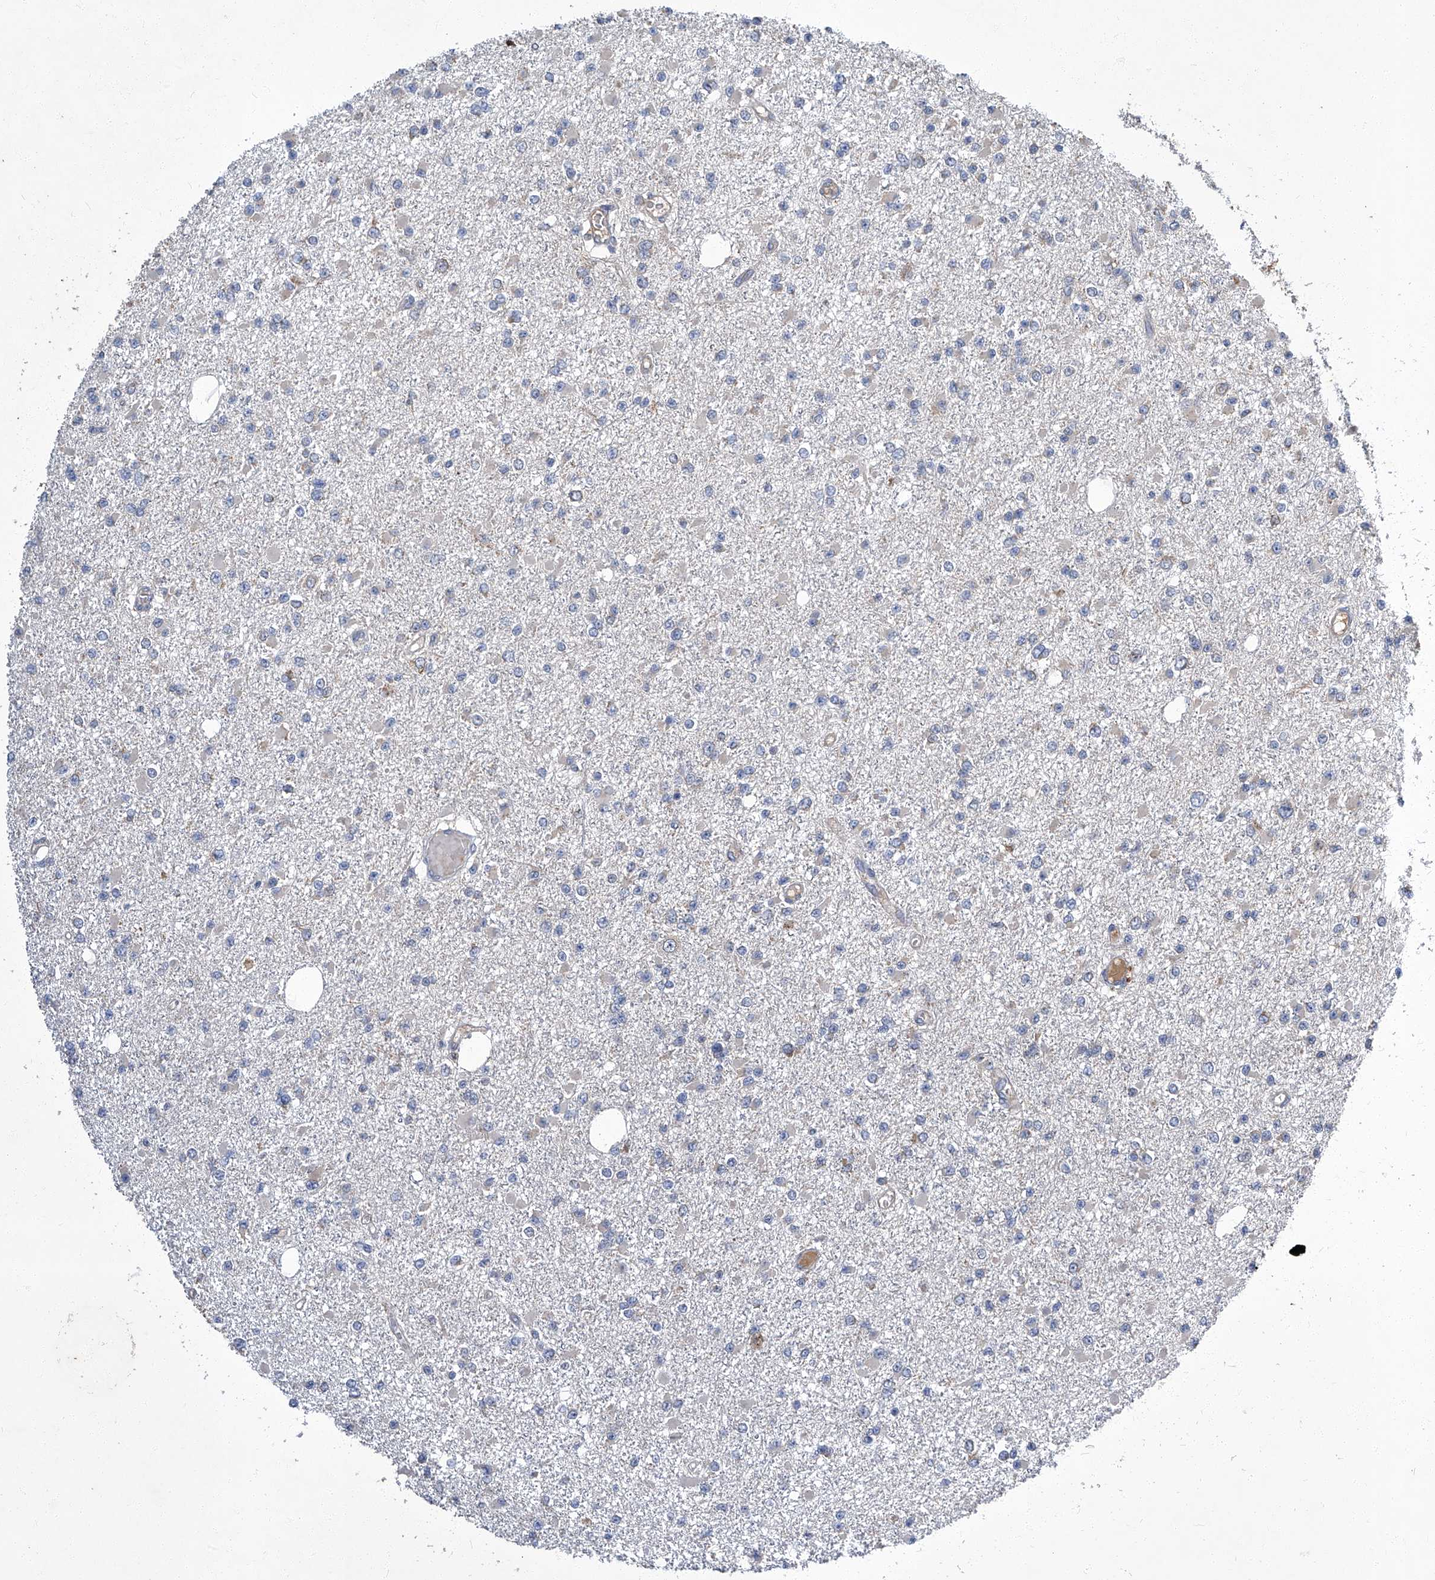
{"staining": {"intensity": "negative", "quantity": "none", "location": "none"}, "tissue": "glioma", "cell_type": "Tumor cells", "image_type": "cancer", "snomed": [{"axis": "morphology", "description": "Glioma, malignant, Low grade"}, {"axis": "topography", "description": "Brain"}], "caption": "Immunohistochemistry (IHC) micrograph of neoplastic tissue: glioma stained with DAB reveals no significant protein expression in tumor cells.", "gene": "TNFRSF13B", "patient": {"sex": "female", "age": 22}}